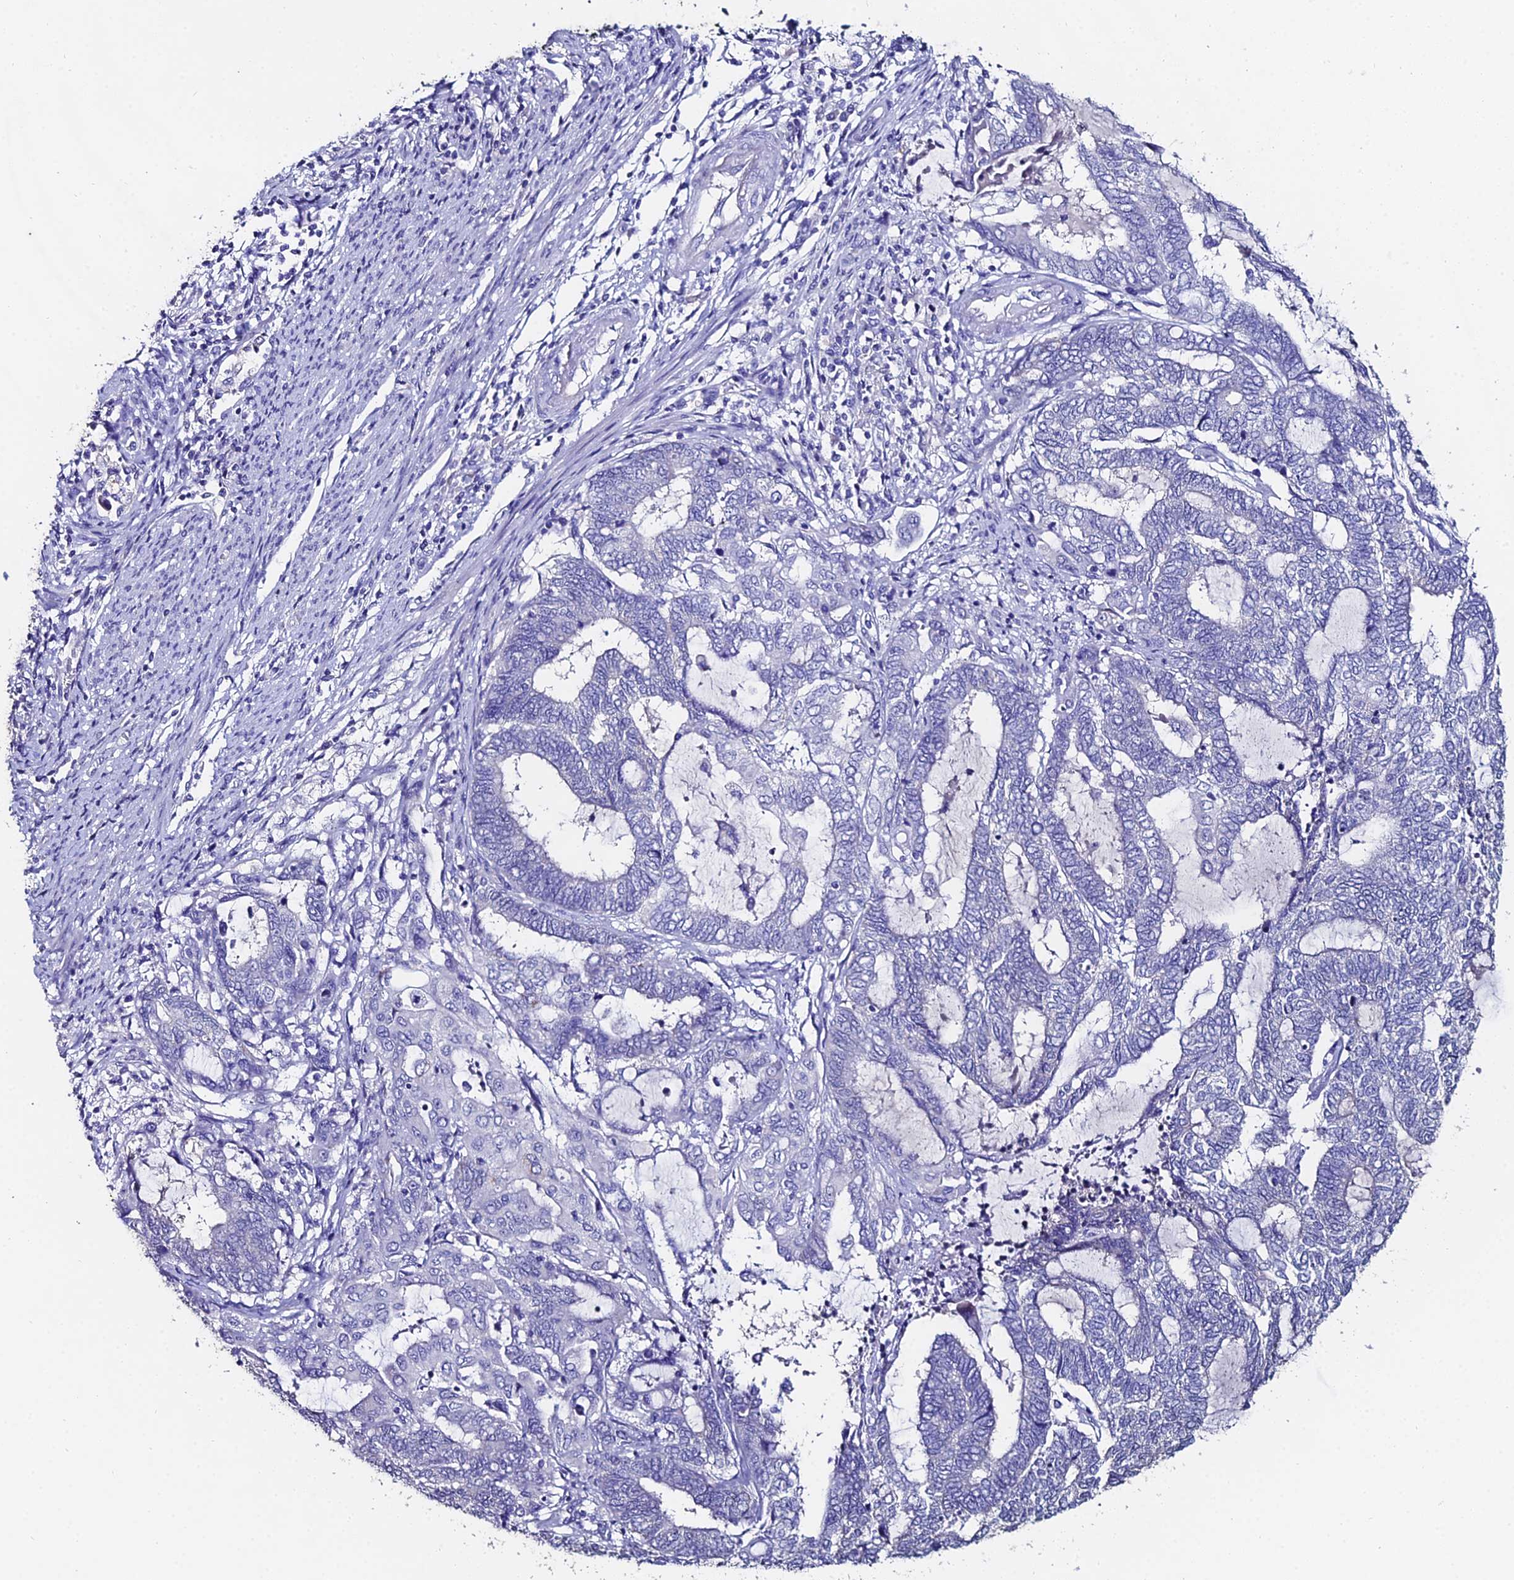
{"staining": {"intensity": "negative", "quantity": "none", "location": "none"}, "tissue": "endometrial cancer", "cell_type": "Tumor cells", "image_type": "cancer", "snomed": [{"axis": "morphology", "description": "Adenocarcinoma, NOS"}, {"axis": "topography", "description": "Uterus"}, {"axis": "topography", "description": "Endometrium"}], "caption": "Protein analysis of endometrial adenocarcinoma displays no significant staining in tumor cells.", "gene": "ESRRG", "patient": {"sex": "female", "age": 70}}